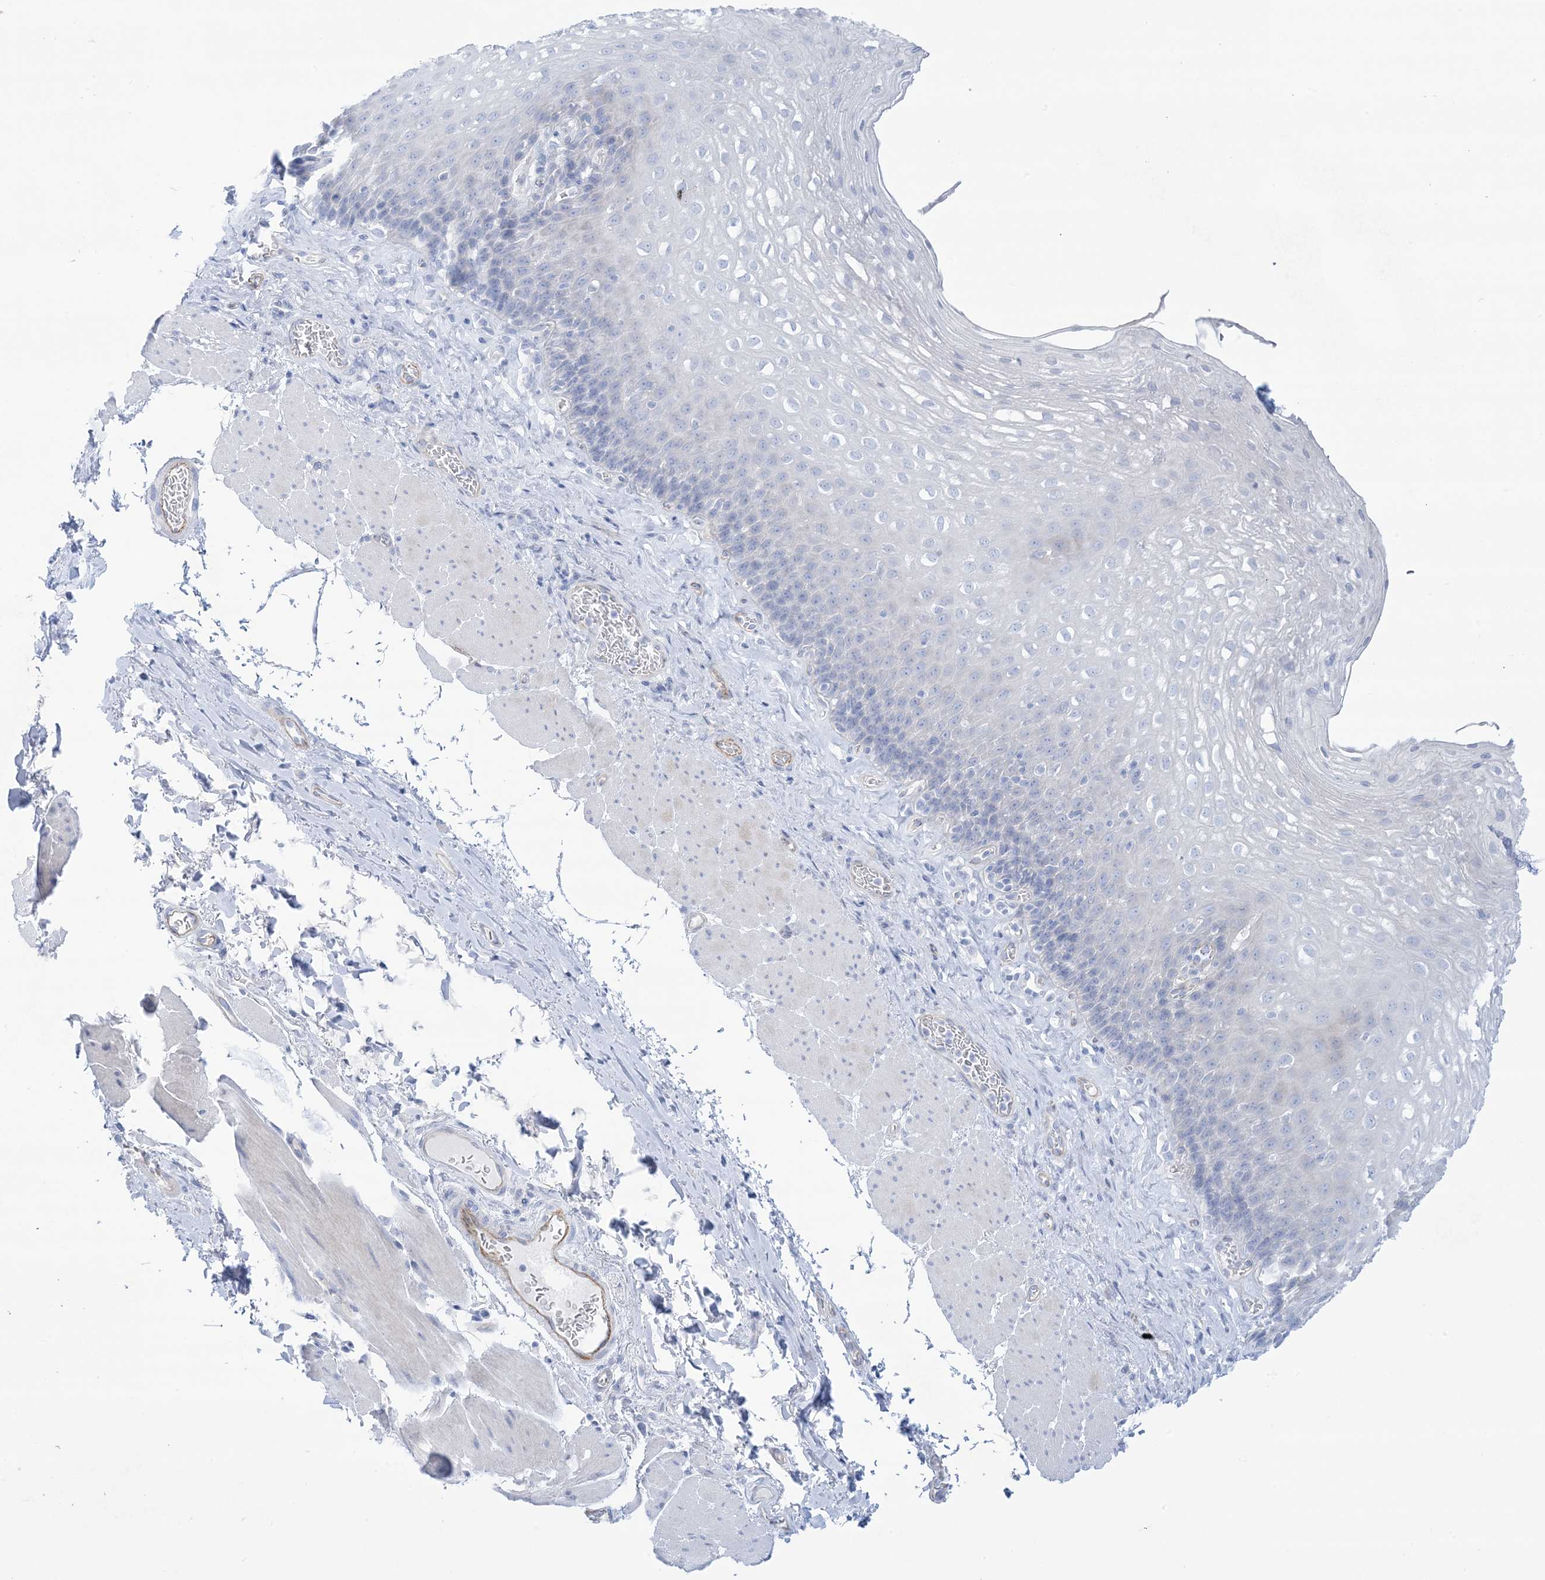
{"staining": {"intensity": "negative", "quantity": "none", "location": "none"}, "tissue": "esophagus", "cell_type": "Squamous epithelial cells", "image_type": "normal", "snomed": [{"axis": "morphology", "description": "Normal tissue, NOS"}, {"axis": "topography", "description": "Esophagus"}], "caption": "This is an immunohistochemistry photomicrograph of benign esophagus. There is no expression in squamous epithelial cells.", "gene": "ATP11C", "patient": {"sex": "female", "age": 66}}